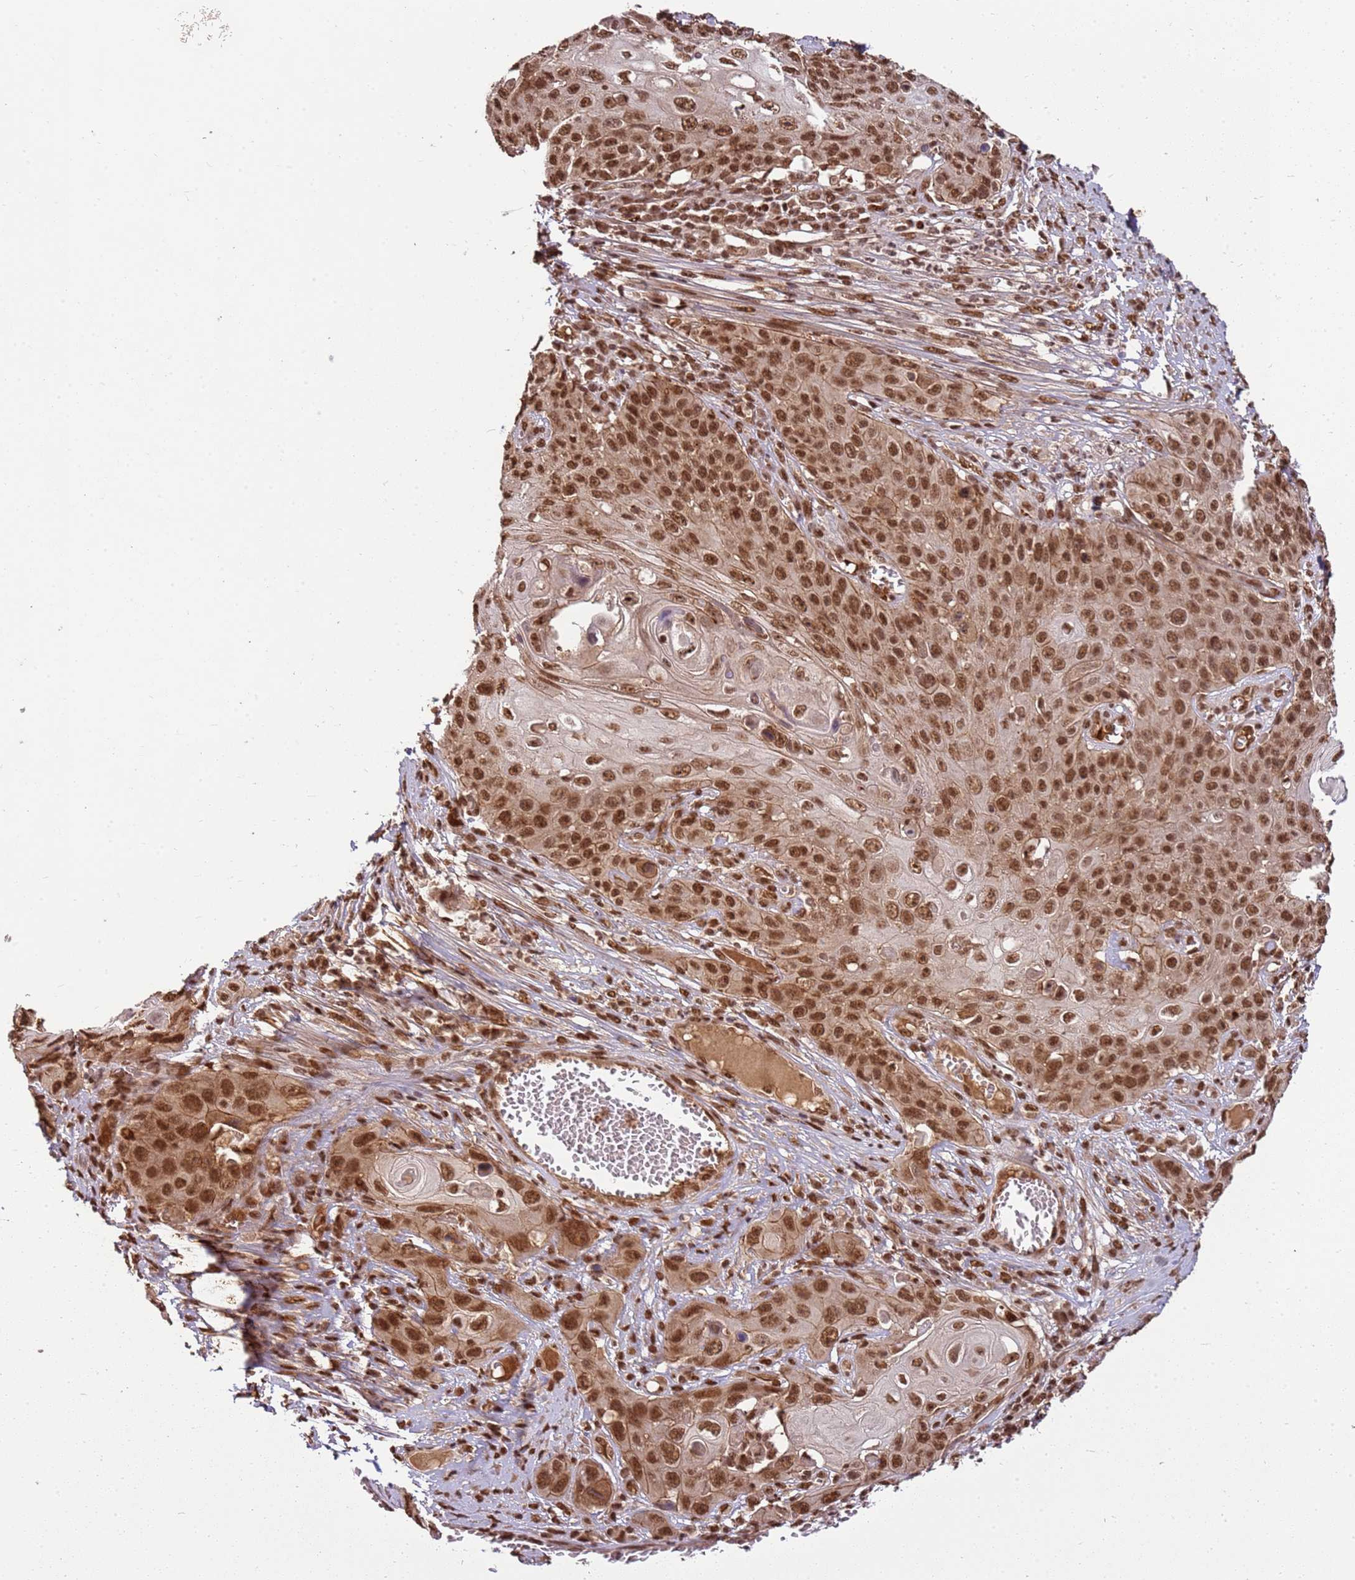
{"staining": {"intensity": "moderate", "quantity": ">75%", "location": "nuclear"}, "tissue": "skin cancer", "cell_type": "Tumor cells", "image_type": "cancer", "snomed": [{"axis": "morphology", "description": "Squamous cell carcinoma, NOS"}, {"axis": "topography", "description": "Skin"}], "caption": "Immunohistochemical staining of skin cancer shows medium levels of moderate nuclear protein expression in approximately >75% of tumor cells. (DAB (3,3'-diaminobenzidine) = brown stain, brightfield microscopy at high magnification).", "gene": "ZBTB12", "patient": {"sex": "male", "age": 55}}